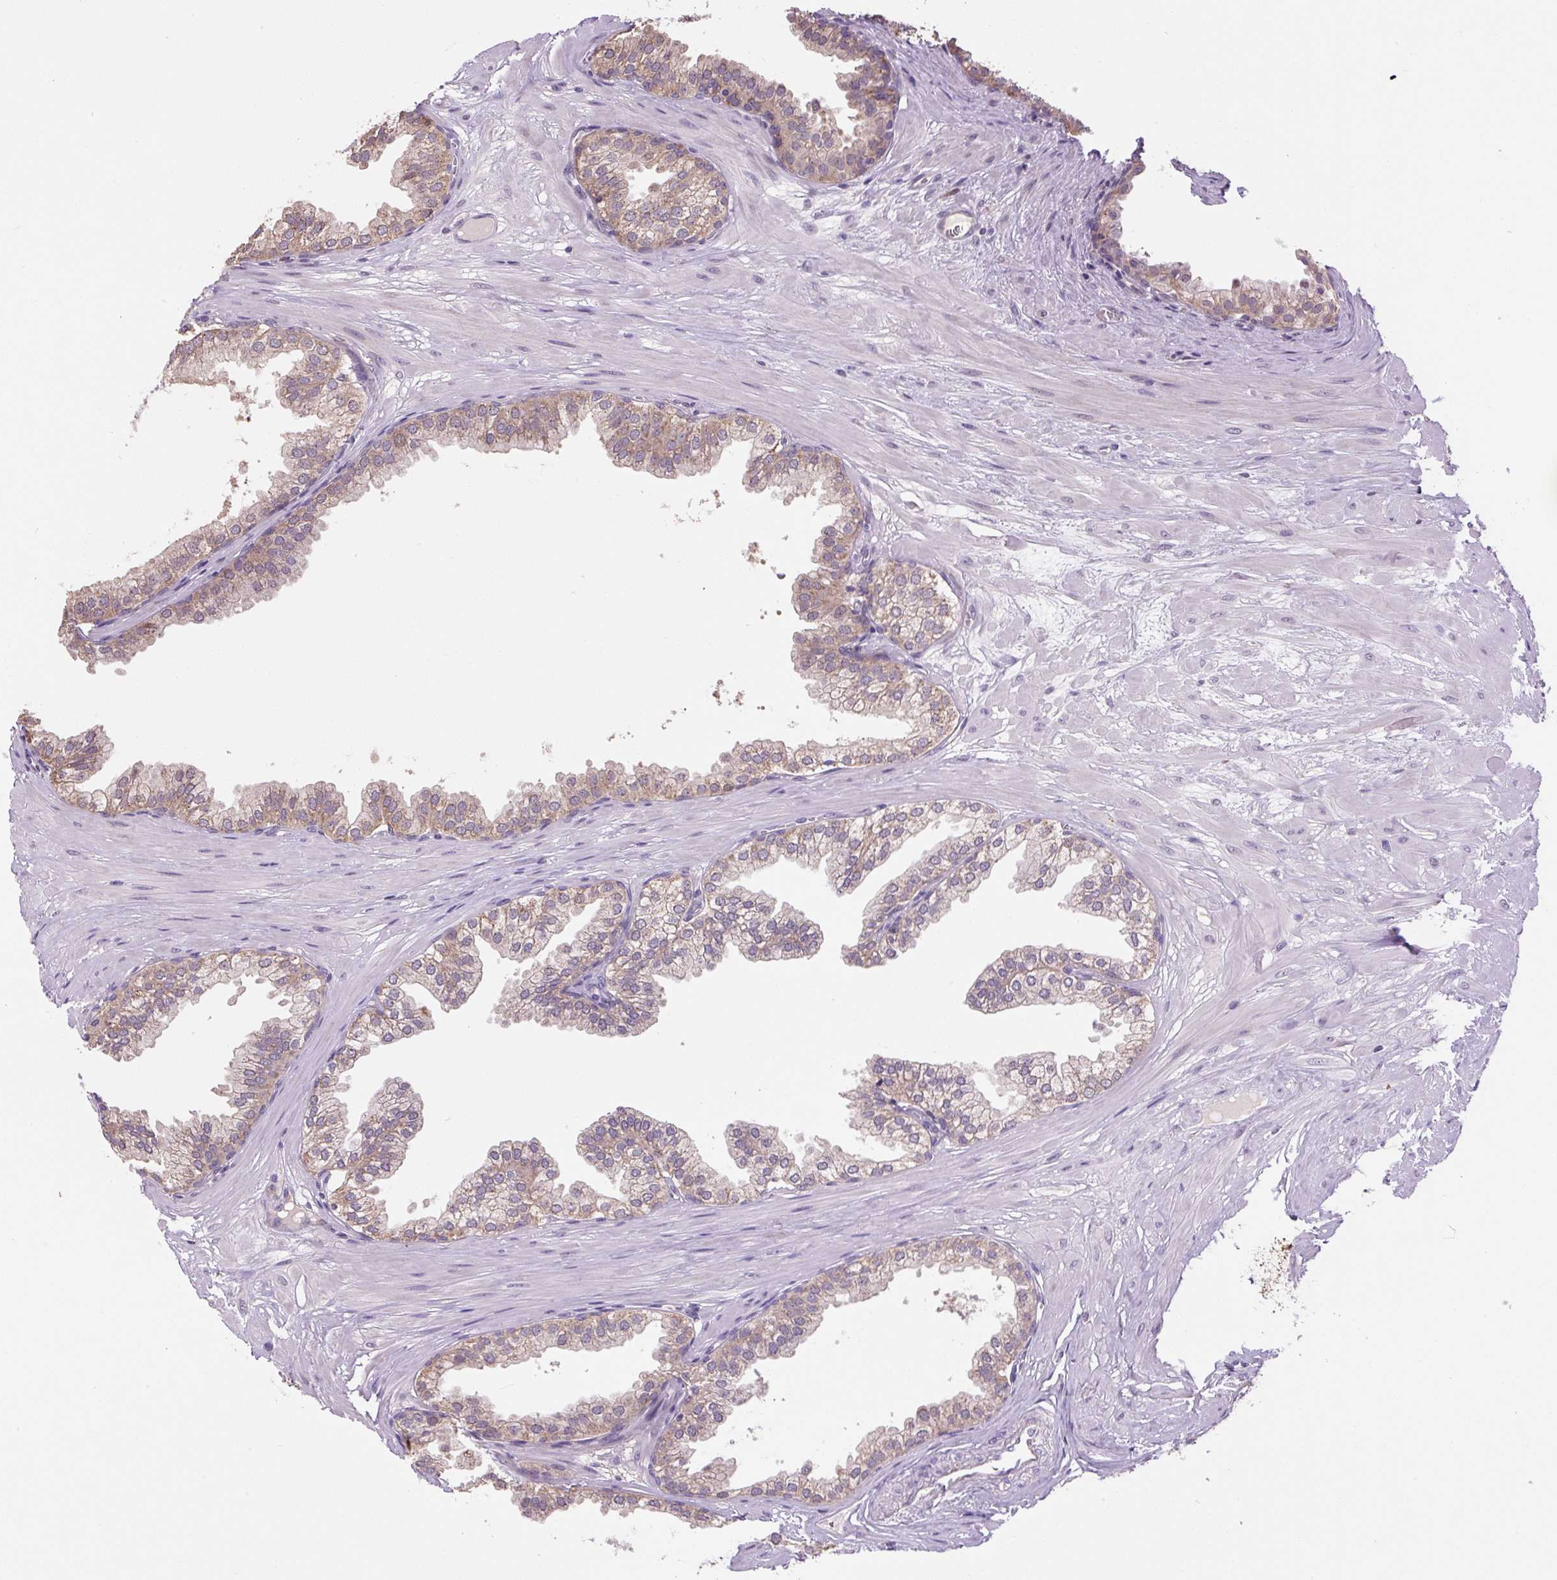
{"staining": {"intensity": "moderate", "quantity": "25%-75%", "location": "cytoplasmic/membranous,nuclear"}, "tissue": "prostate", "cell_type": "Glandular cells", "image_type": "normal", "snomed": [{"axis": "morphology", "description": "Normal tissue, NOS"}, {"axis": "topography", "description": "Prostate"}, {"axis": "topography", "description": "Peripheral nerve tissue"}], "caption": "IHC of benign prostate shows medium levels of moderate cytoplasmic/membranous,nuclear staining in about 25%-75% of glandular cells. The staining was performed using DAB, with brown indicating positive protein expression. Nuclei are stained blue with hematoxylin.", "gene": "SGF29", "patient": {"sex": "male", "age": 55}}